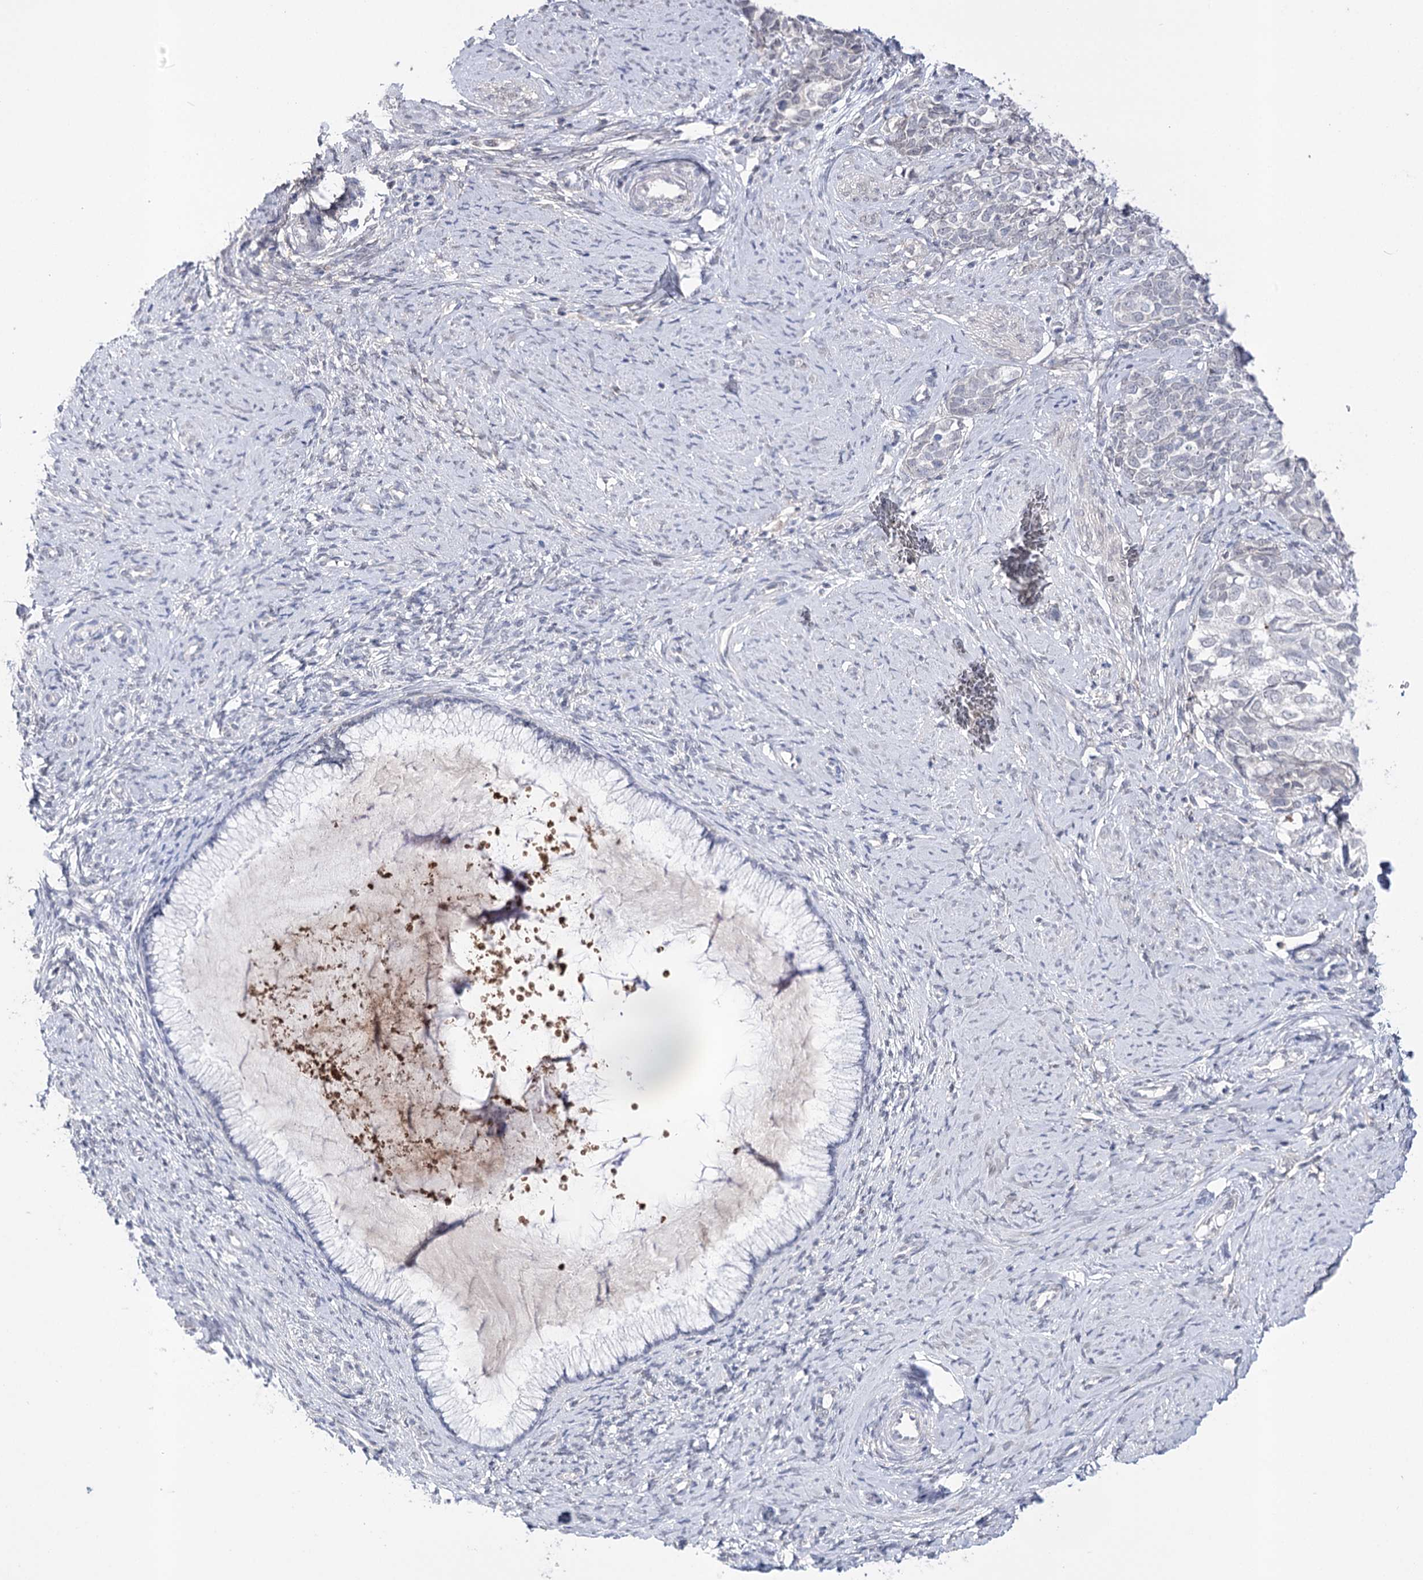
{"staining": {"intensity": "negative", "quantity": "none", "location": "none"}, "tissue": "cervical cancer", "cell_type": "Tumor cells", "image_type": "cancer", "snomed": [{"axis": "morphology", "description": "Squamous cell carcinoma, NOS"}, {"axis": "topography", "description": "Cervix"}], "caption": "Tumor cells are negative for brown protein staining in cervical cancer (squamous cell carcinoma).", "gene": "ATP10B", "patient": {"sex": "female", "age": 63}}